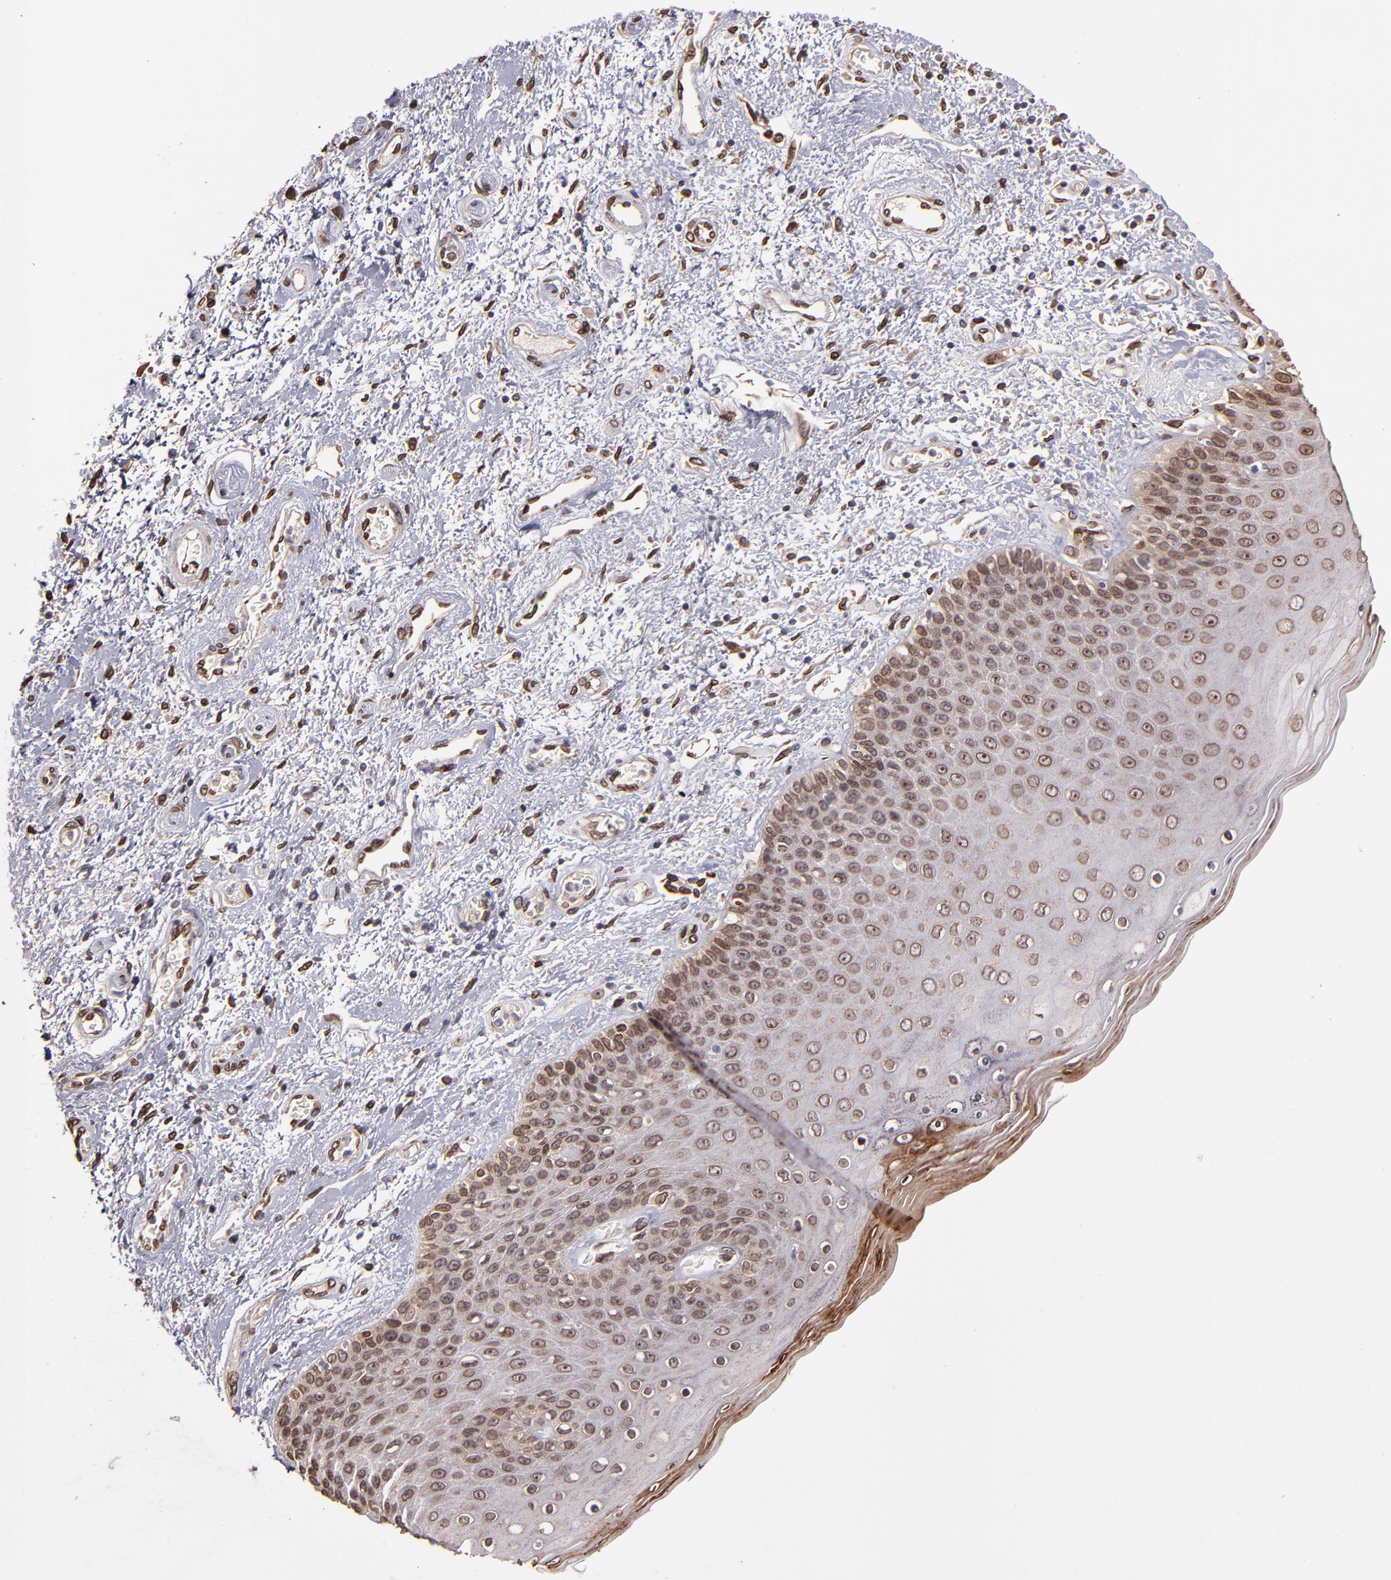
{"staining": {"intensity": "moderate", "quantity": ">75%", "location": "cytoplasmic/membranous,nuclear"}, "tissue": "skin", "cell_type": "Epidermal cells", "image_type": "normal", "snomed": [{"axis": "morphology", "description": "Normal tissue, NOS"}, {"axis": "topography", "description": "Anal"}], "caption": "Epidermal cells demonstrate medium levels of moderate cytoplasmic/membranous,nuclear expression in about >75% of cells in normal human skin. (DAB = brown stain, brightfield microscopy at high magnification).", "gene": "PUM3", "patient": {"sex": "female", "age": 46}}